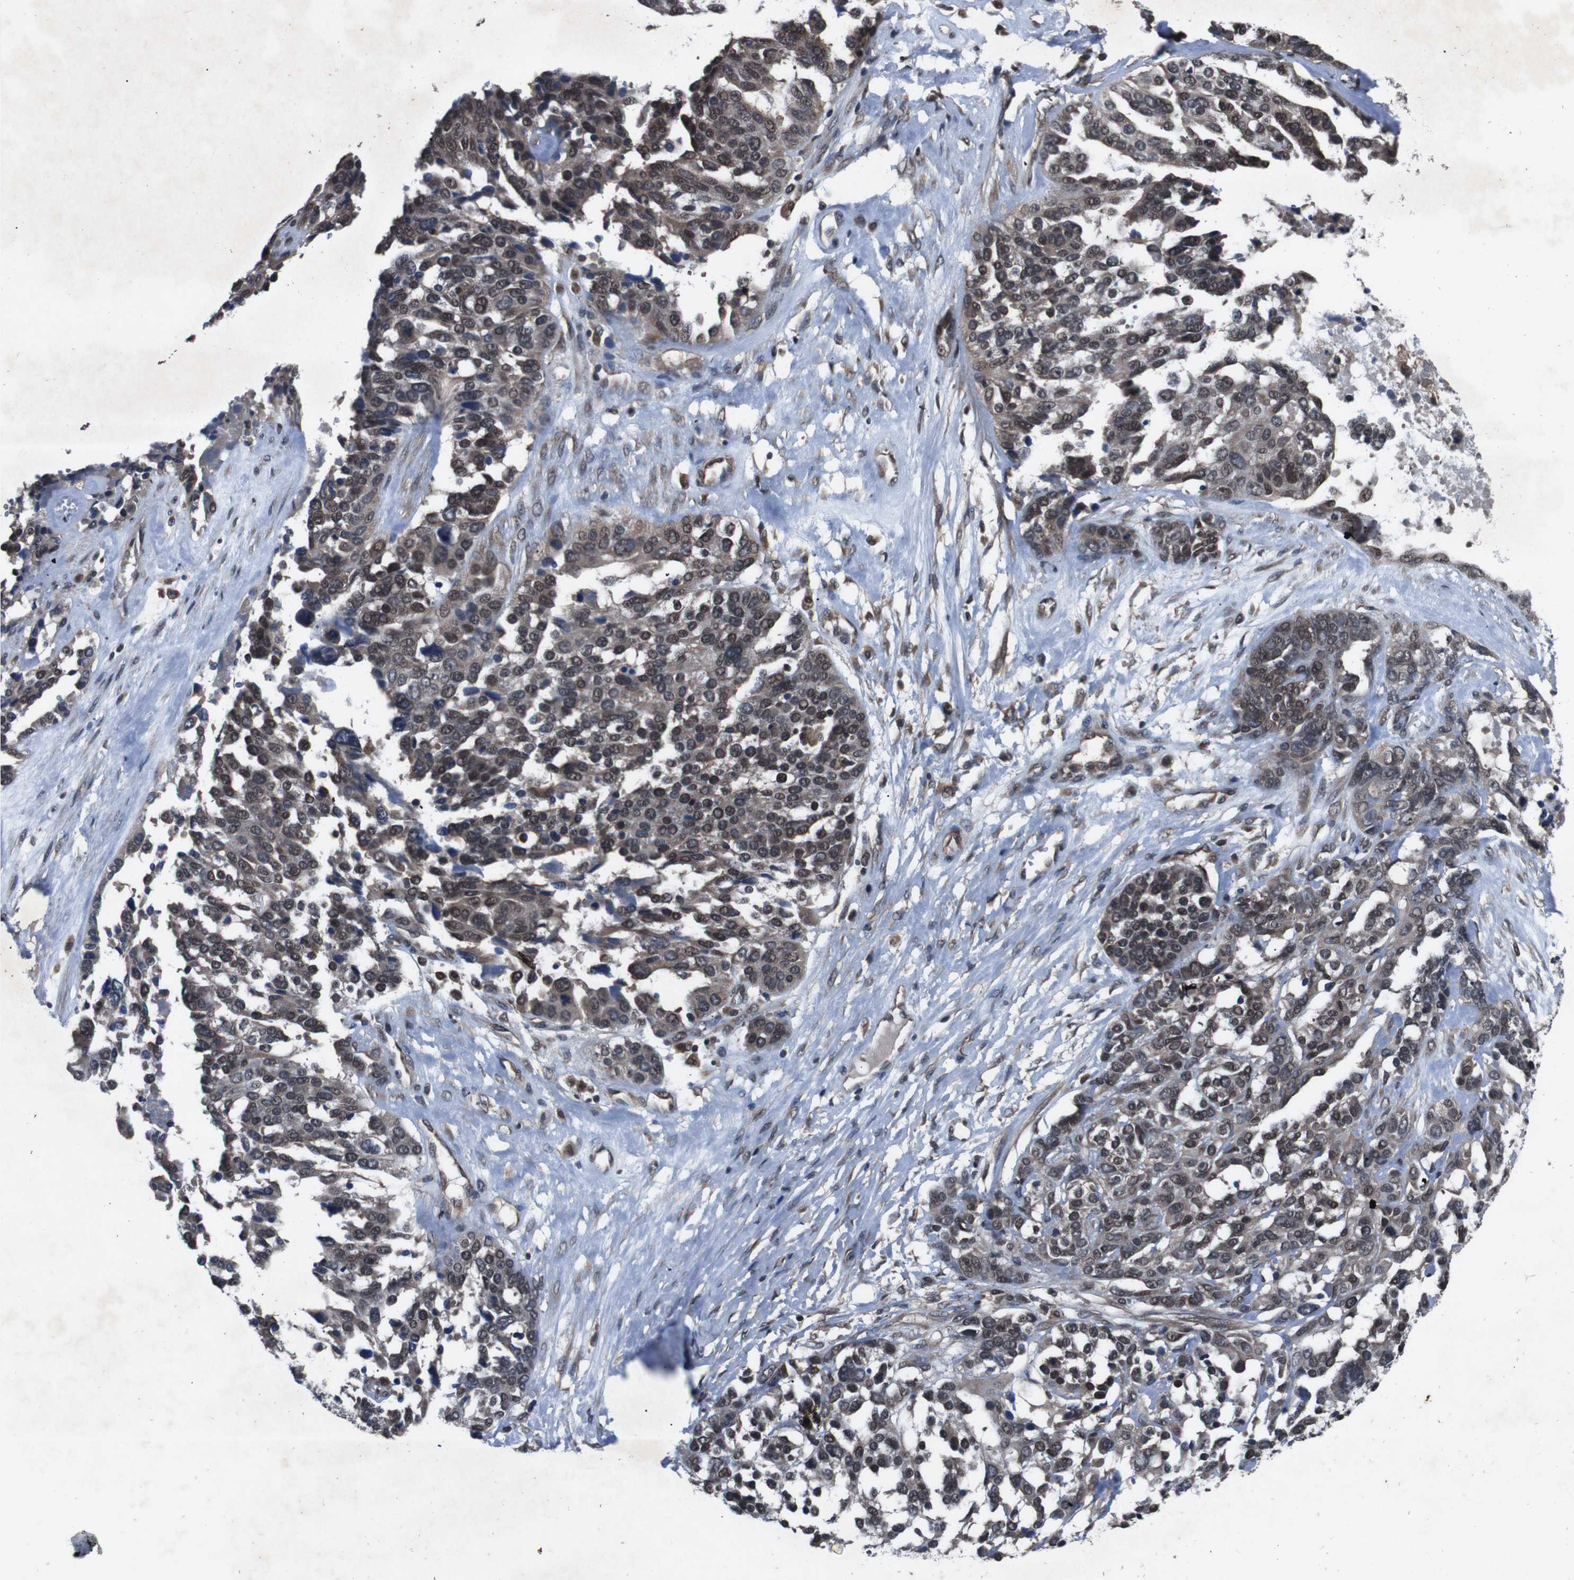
{"staining": {"intensity": "weak", "quantity": "25%-75%", "location": "cytoplasmic/membranous,nuclear"}, "tissue": "ovarian cancer", "cell_type": "Tumor cells", "image_type": "cancer", "snomed": [{"axis": "morphology", "description": "Cystadenocarcinoma, serous, NOS"}, {"axis": "topography", "description": "Ovary"}], "caption": "Ovarian cancer (serous cystadenocarcinoma) was stained to show a protein in brown. There is low levels of weak cytoplasmic/membranous and nuclear staining in approximately 25%-75% of tumor cells.", "gene": "SOCS1", "patient": {"sex": "female", "age": 44}}